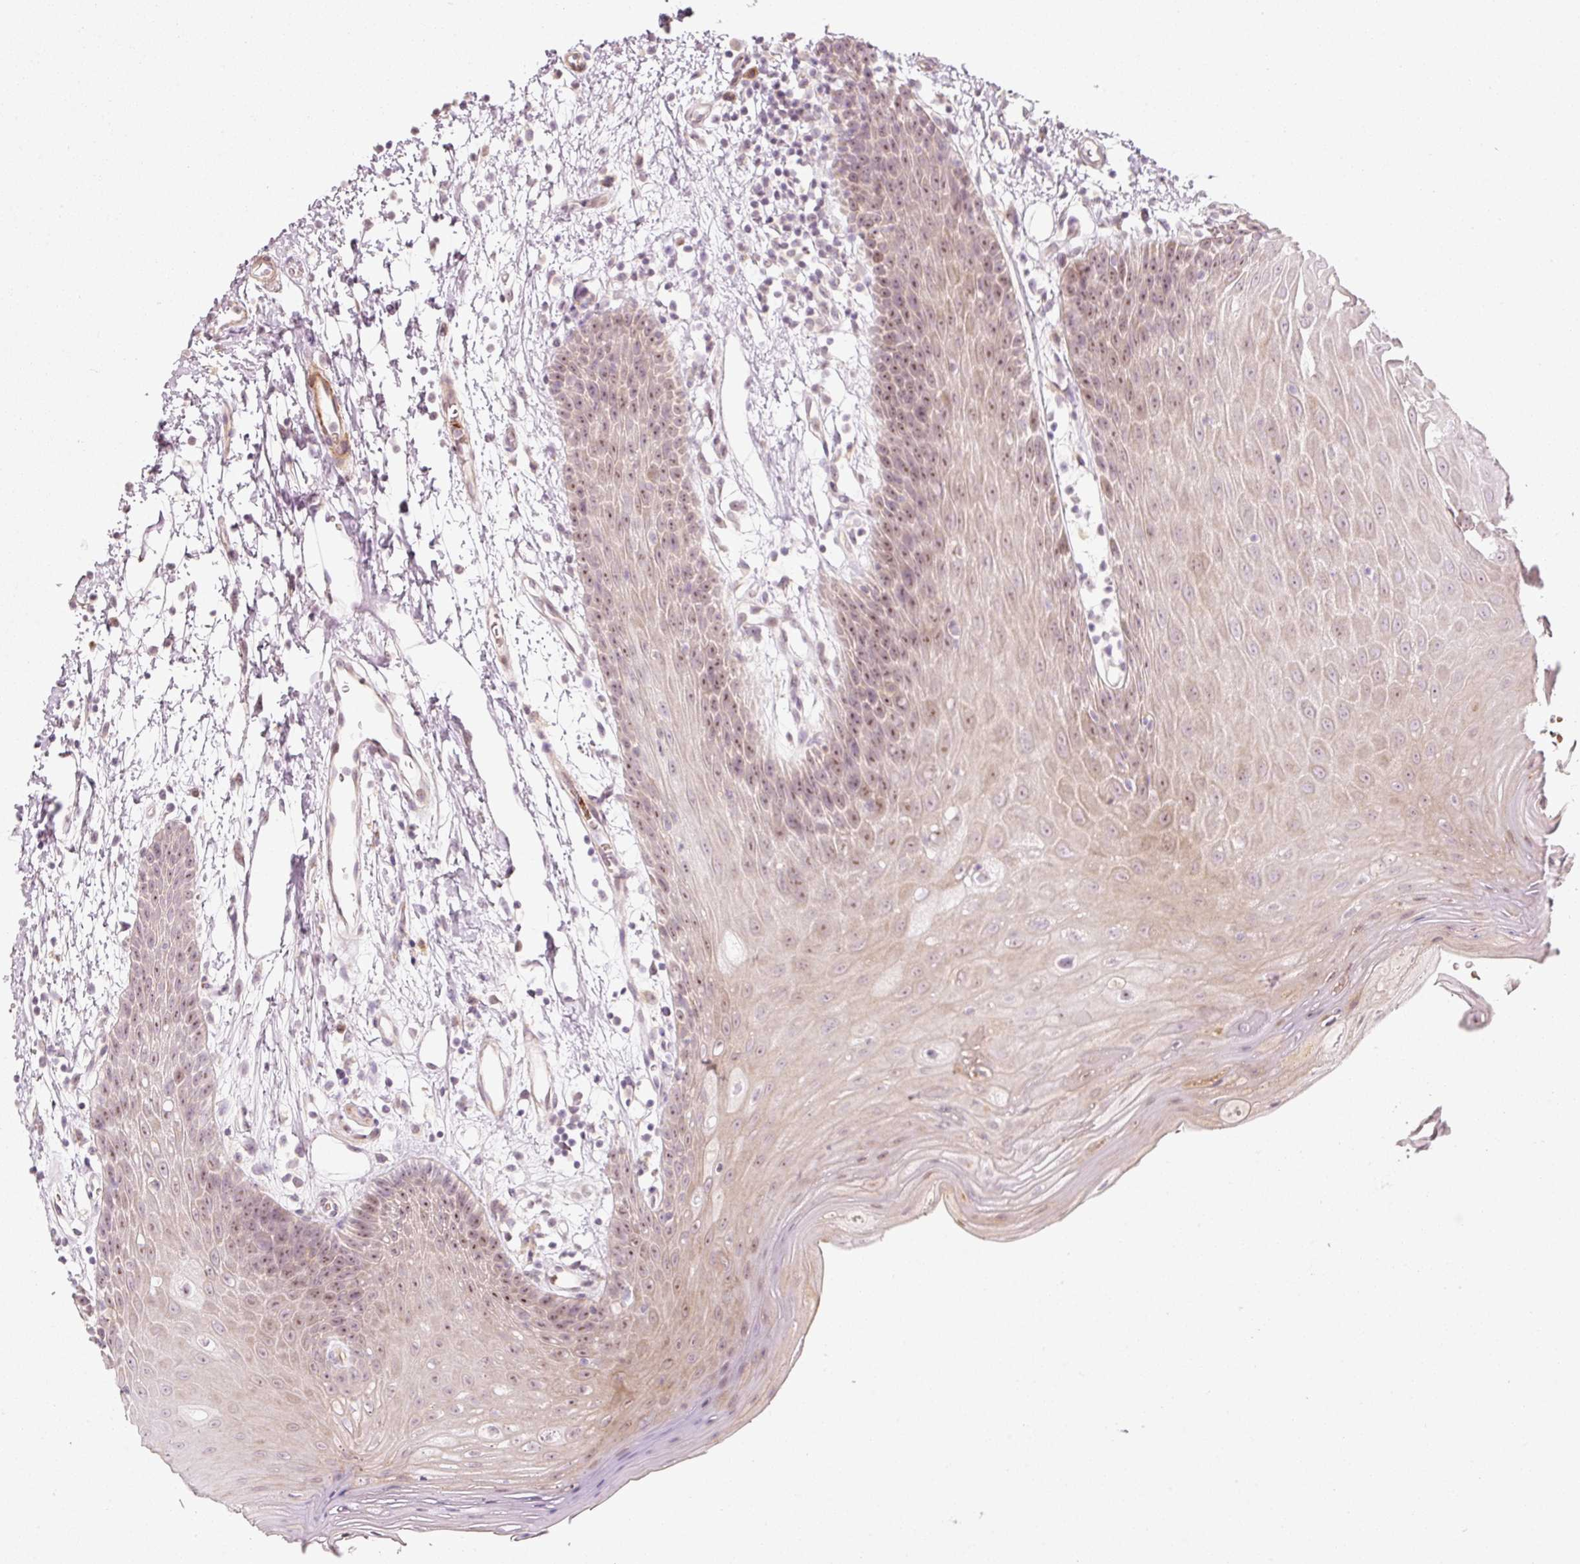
{"staining": {"intensity": "moderate", "quantity": "25%-75%", "location": "cytoplasmic/membranous,nuclear"}, "tissue": "oral mucosa", "cell_type": "Squamous epithelial cells", "image_type": "normal", "snomed": [{"axis": "morphology", "description": "Normal tissue, NOS"}, {"axis": "topography", "description": "Oral tissue"}, {"axis": "topography", "description": "Tounge, NOS"}], "caption": "IHC image of unremarkable oral mucosa stained for a protein (brown), which displays medium levels of moderate cytoplasmic/membranous,nuclear expression in about 25%-75% of squamous epithelial cells.", "gene": "KCNQ1", "patient": {"sex": "female", "age": 59}}